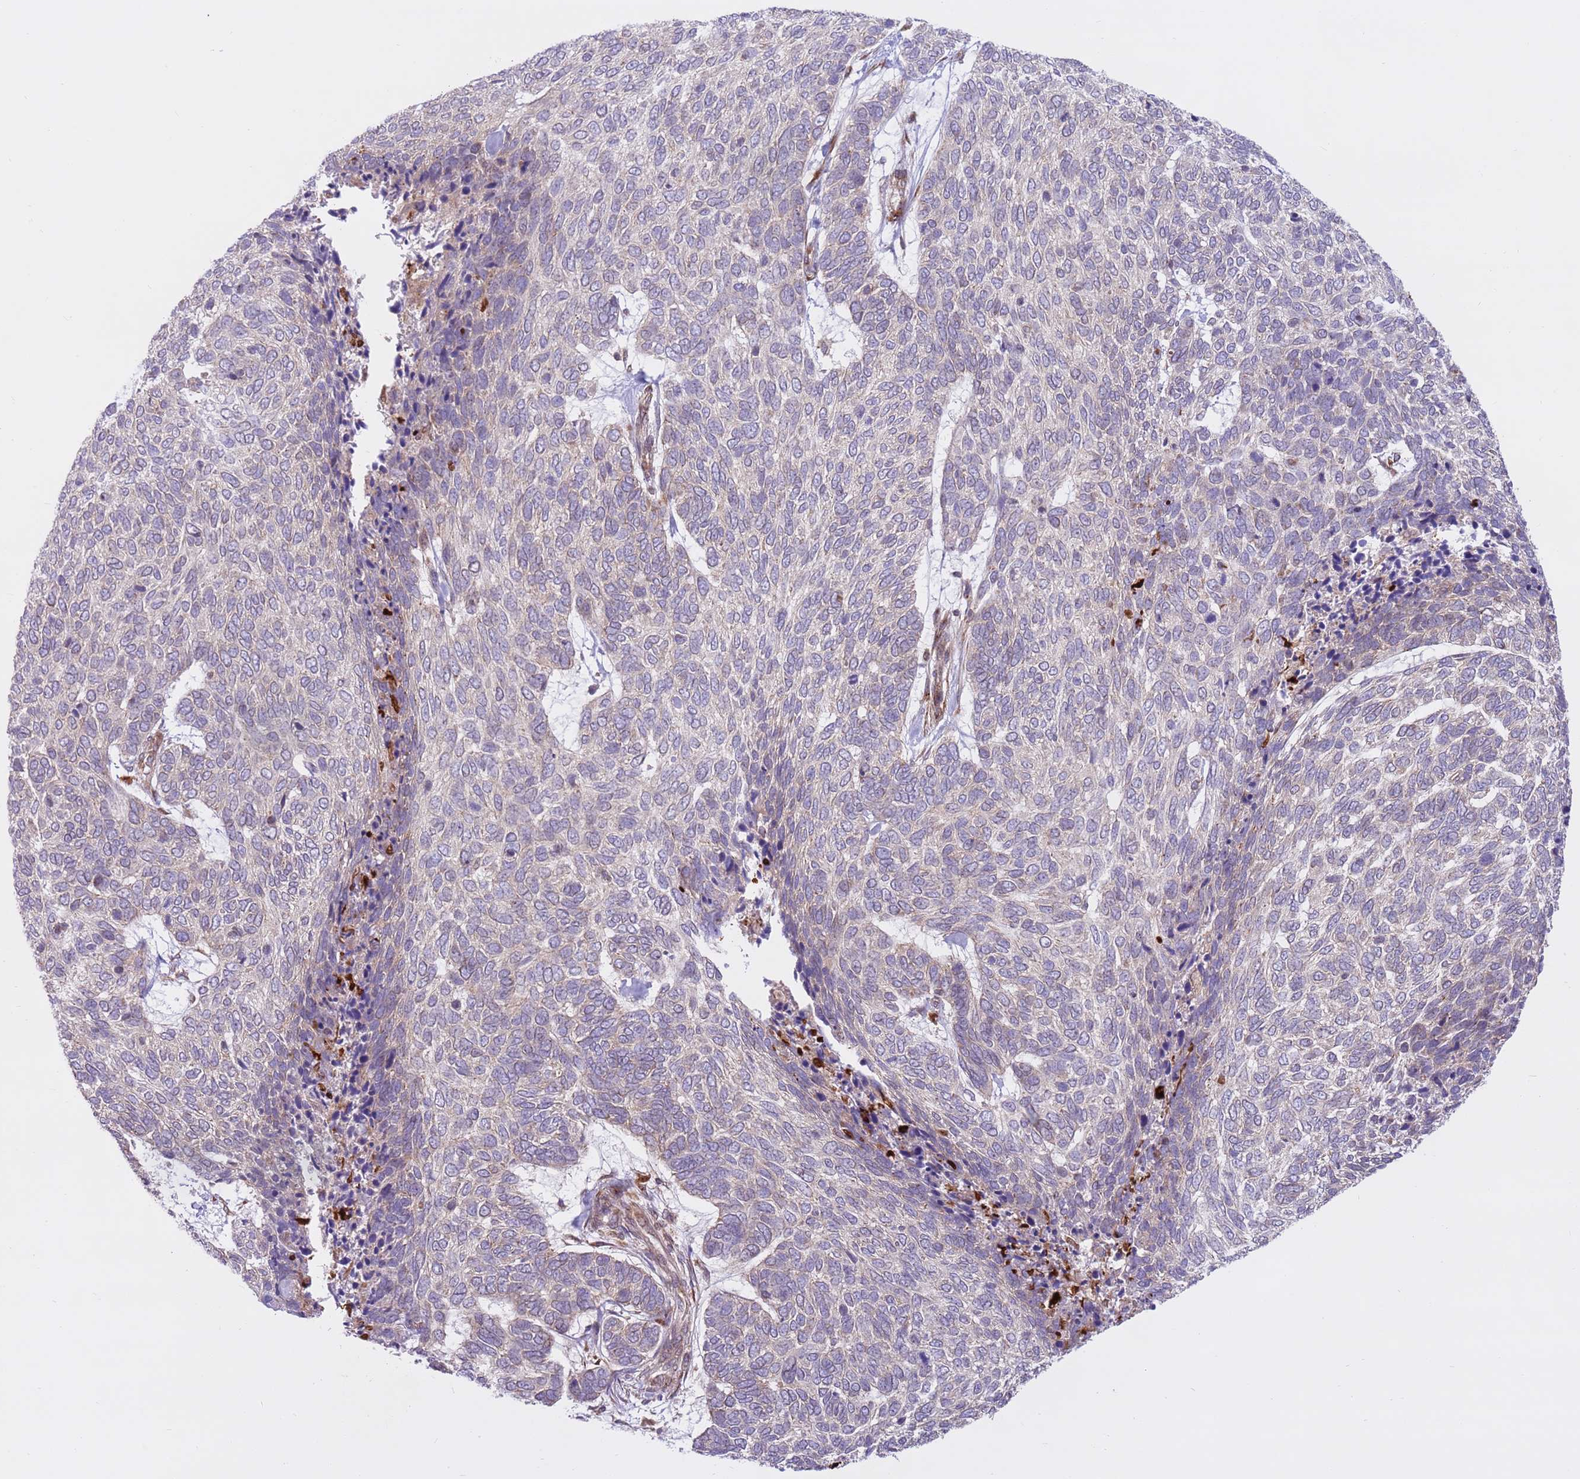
{"staining": {"intensity": "negative", "quantity": "none", "location": "none"}, "tissue": "skin cancer", "cell_type": "Tumor cells", "image_type": "cancer", "snomed": [{"axis": "morphology", "description": "Basal cell carcinoma"}, {"axis": "topography", "description": "Skin"}], "caption": "This photomicrograph is of skin basal cell carcinoma stained with immunohistochemistry (IHC) to label a protein in brown with the nuclei are counter-stained blue. There is no staining in tumor cells.", "gene": "DDX19B", "patient": {"sex": "female", "age": 65}}